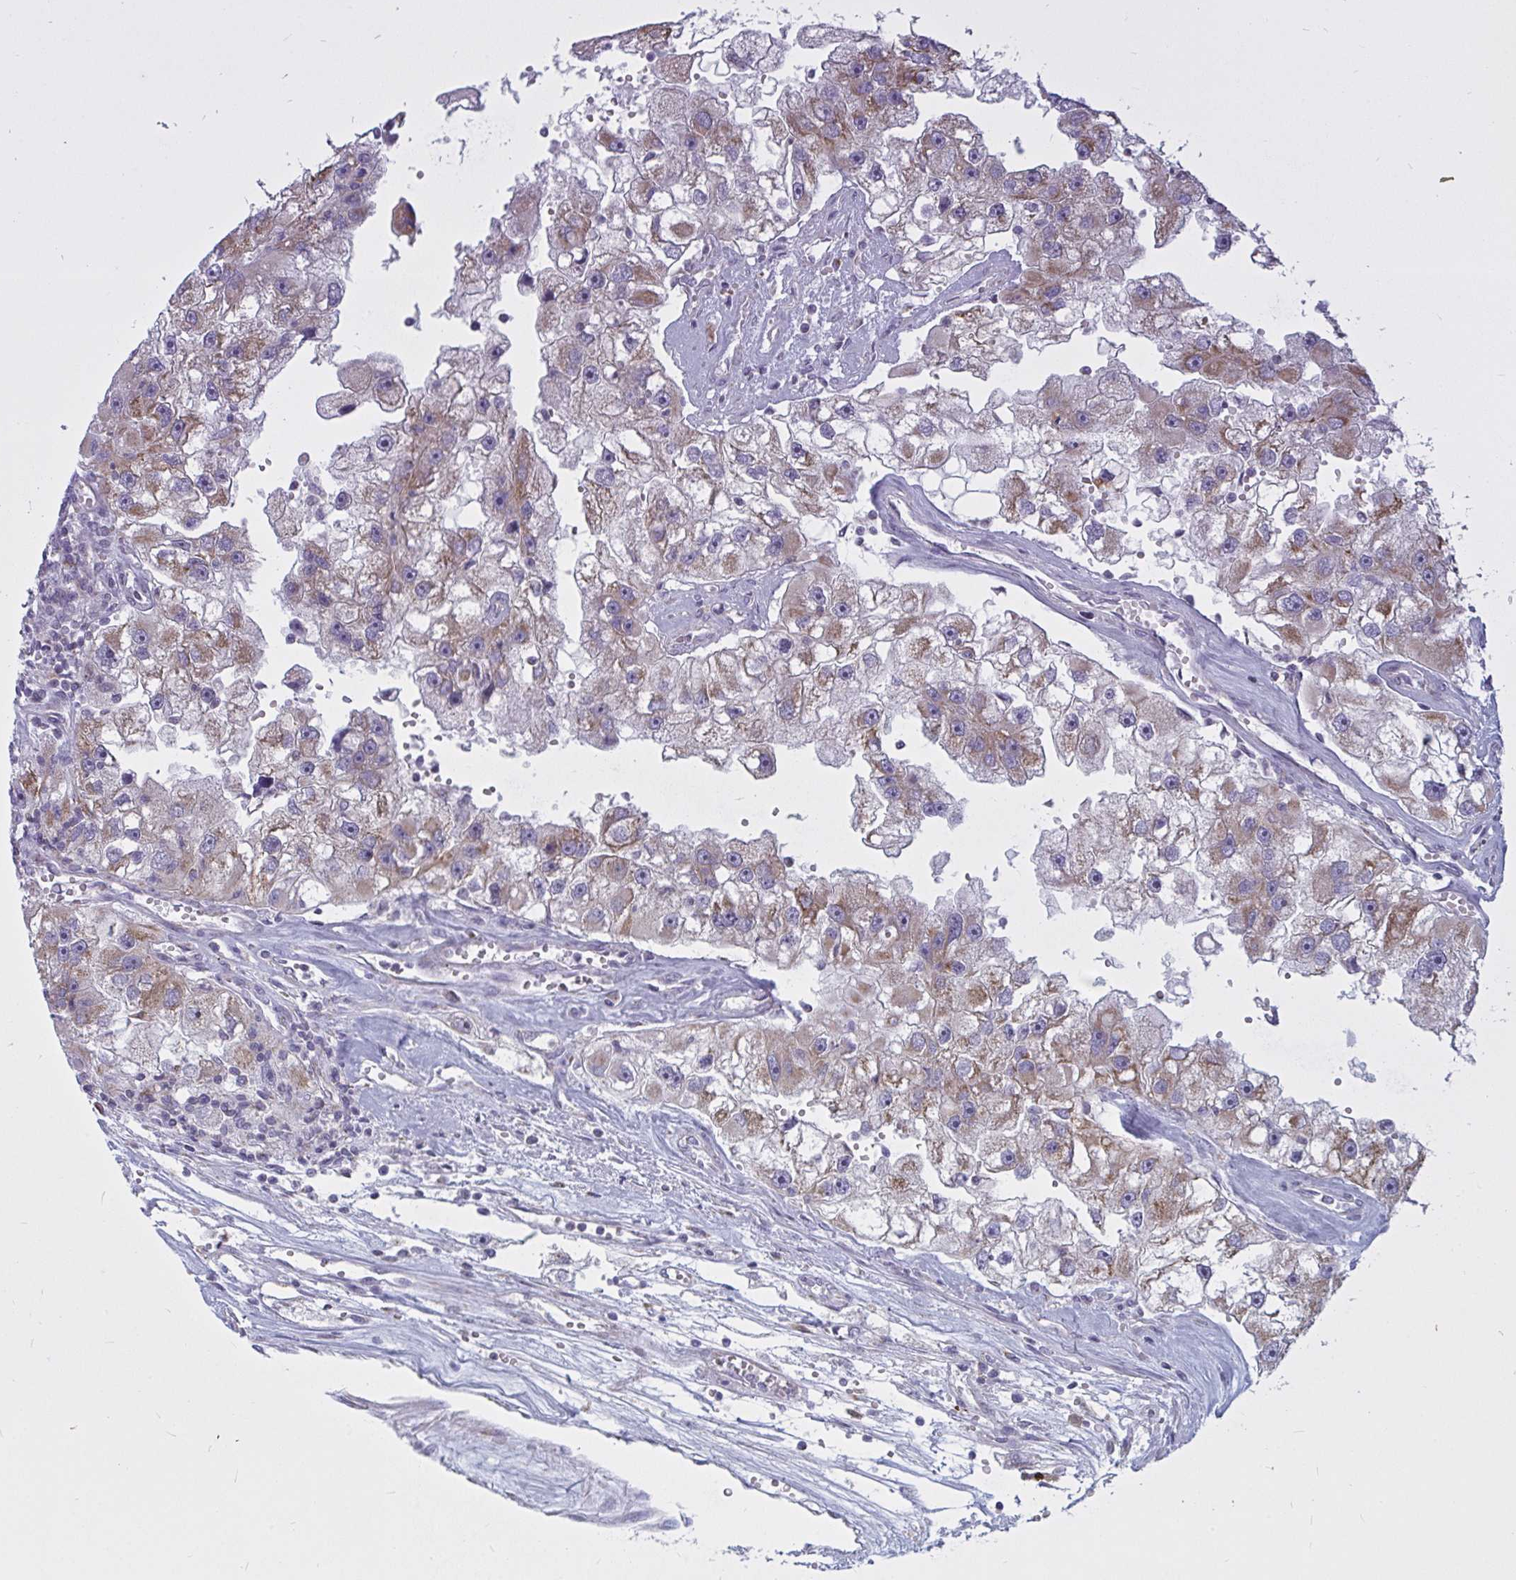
{"staining": {"intensity": "moderate", "quantity": ">75%", "location": "cytoplasmic/membranous"}, "tissue": "renal cancer", "cell_type": "Tumor cells", "image_type": "cancer", "snomed": [{"axis": "morphology", "description": "Adenocarcinoma, NOS"}, {"axis": "topography", "description": "Kidney"}], "caption": "Approximately >75% of tumor cells in renal adenocarcinoma reveal moderate cytoplasmic/membranous protein expression as visualized by brown immunohistochemical staining.", "gene": "ATG9A", "patient": {"sex": "male", "age": 63}}